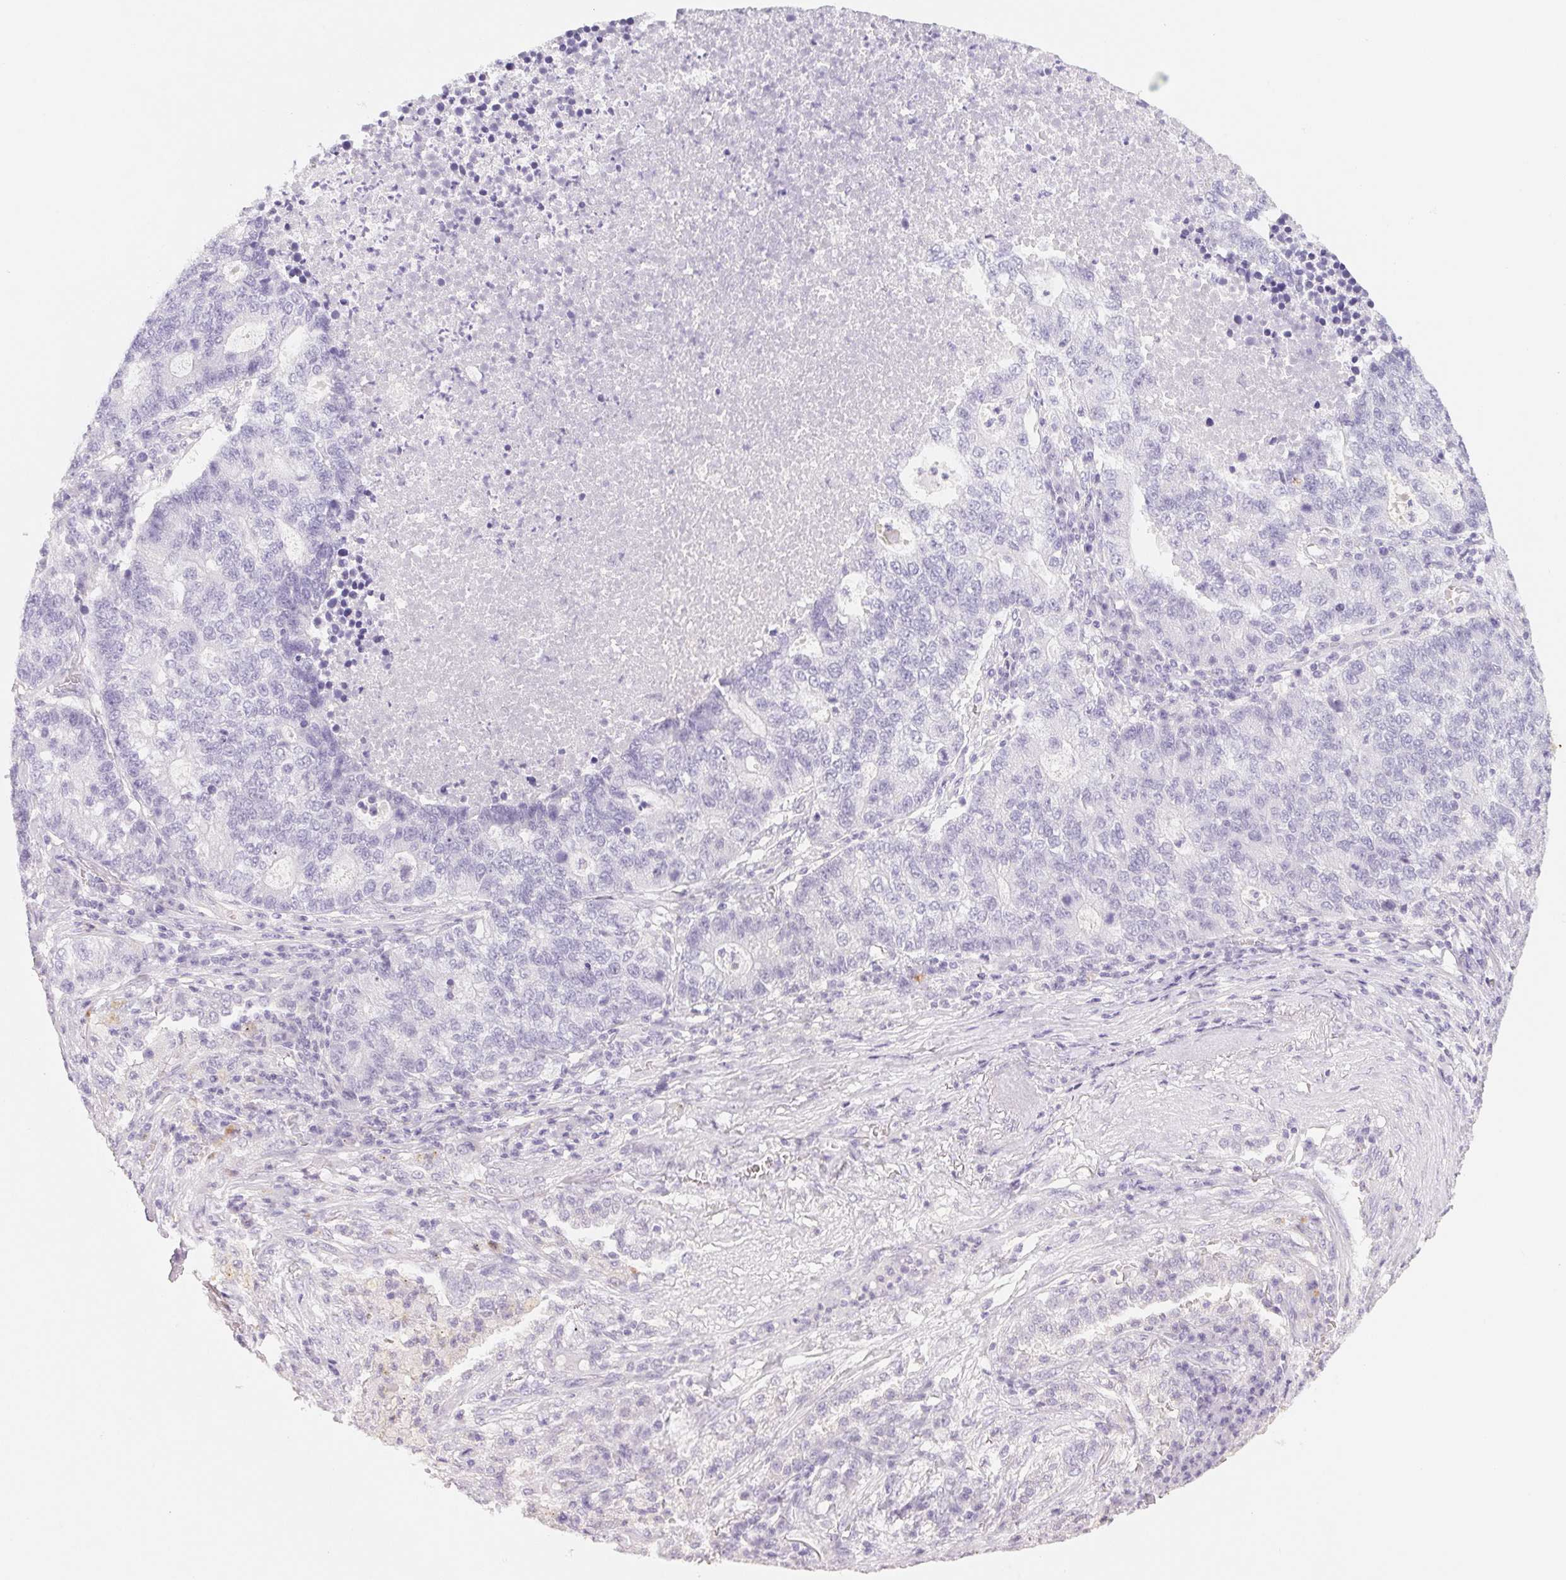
{"staining": {"intensity": "negative", "quantity": "none", "location": "none"}, "tissue": "lung cancer", "cell_type": "Tumor cells", "image_type": "cancer", "snomed": [{"axis": "morphology", "description": "Adenocarcinoma, NOS"}, {"axis": "topography", "description": "Lung"}], "caption": "A histopathology image of human adenocarcinoma (lung) is negative for staining in tumor cells.", "gene": "ACP3", "patient": {"sex": "male", "age": 57}}